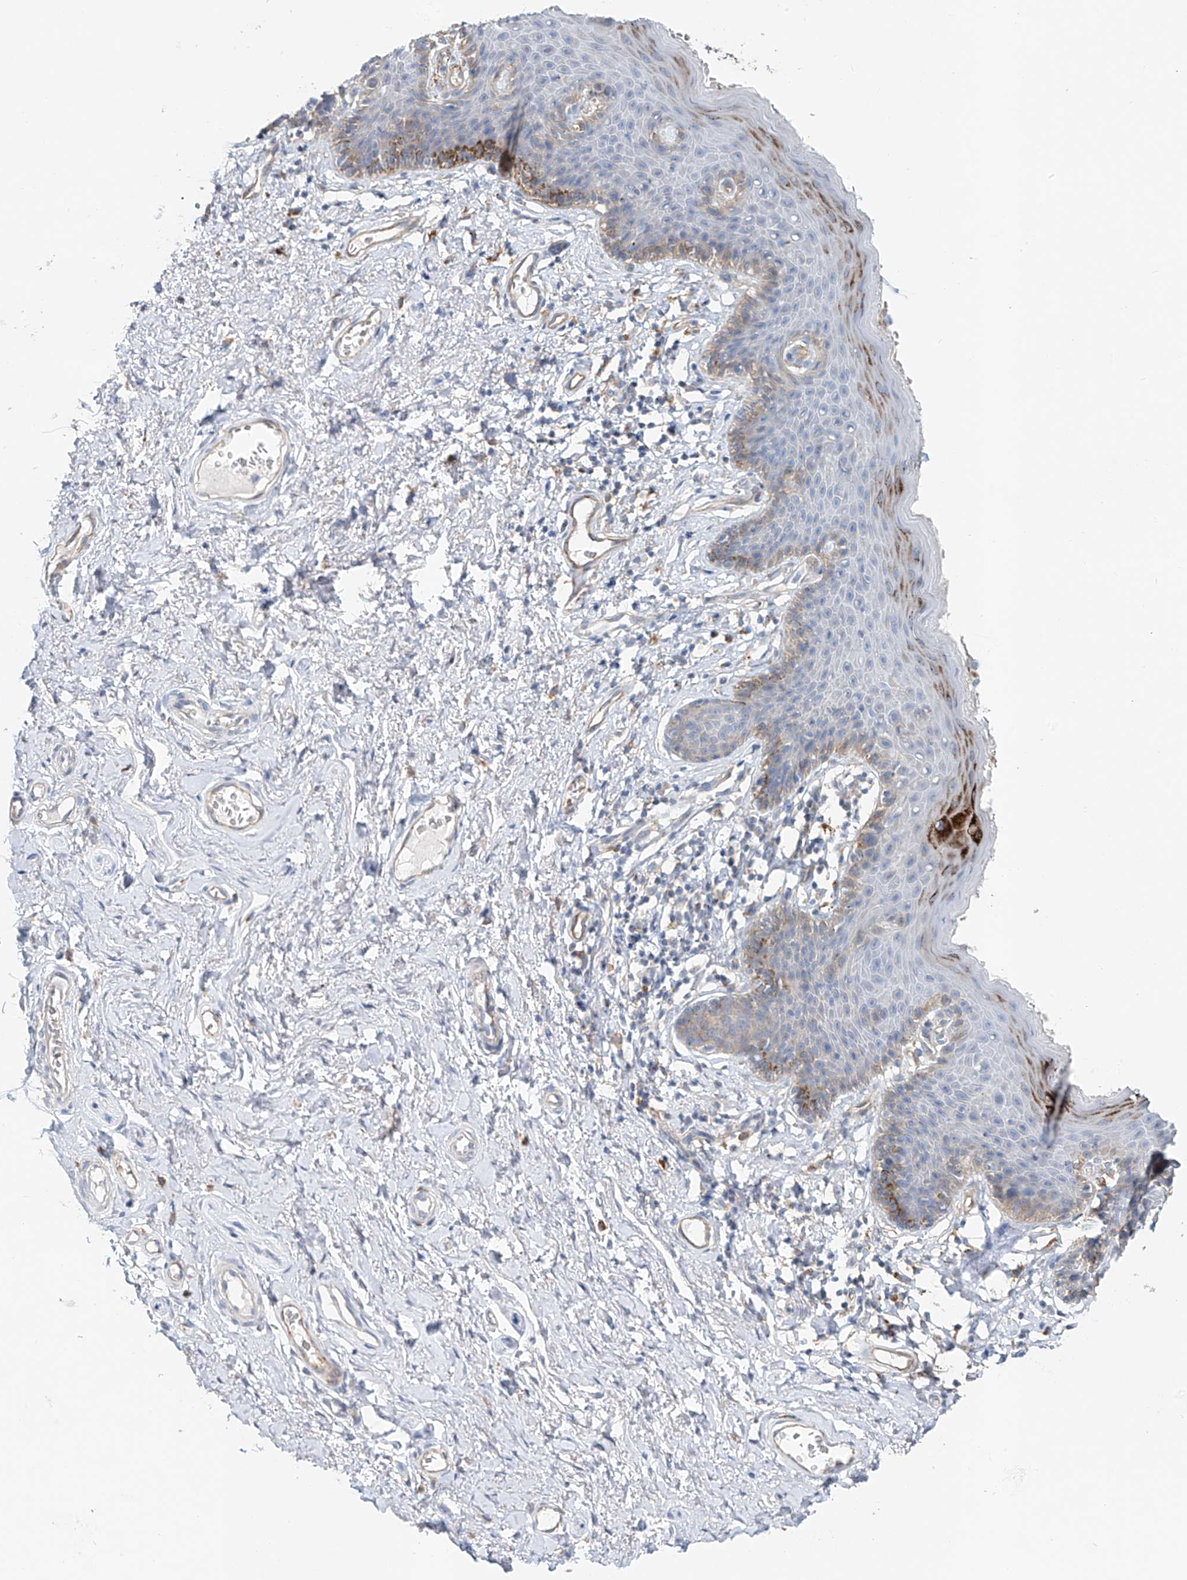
{"staining": {"intensity": "strong", "quantity": "<25%", "location": "cytoplasmic/membranous"}, "tissue": "skin", "cell_type": "Epidermal cells", "image_type": "normal", "snomed": [{"axis": "morphology", "description": "Normal tissue, NOS"}, {"axis": "topography", "description": "Vulva"}], "caption": "This photomicrograph displays immunohistochemistry staining of unremarkable human skin, with medium strong cytoplasmic/membranous staining in about <25% of epidermal cells.", "gene": "TRIM47", "patient": {"sex": "female", "age": 66}}